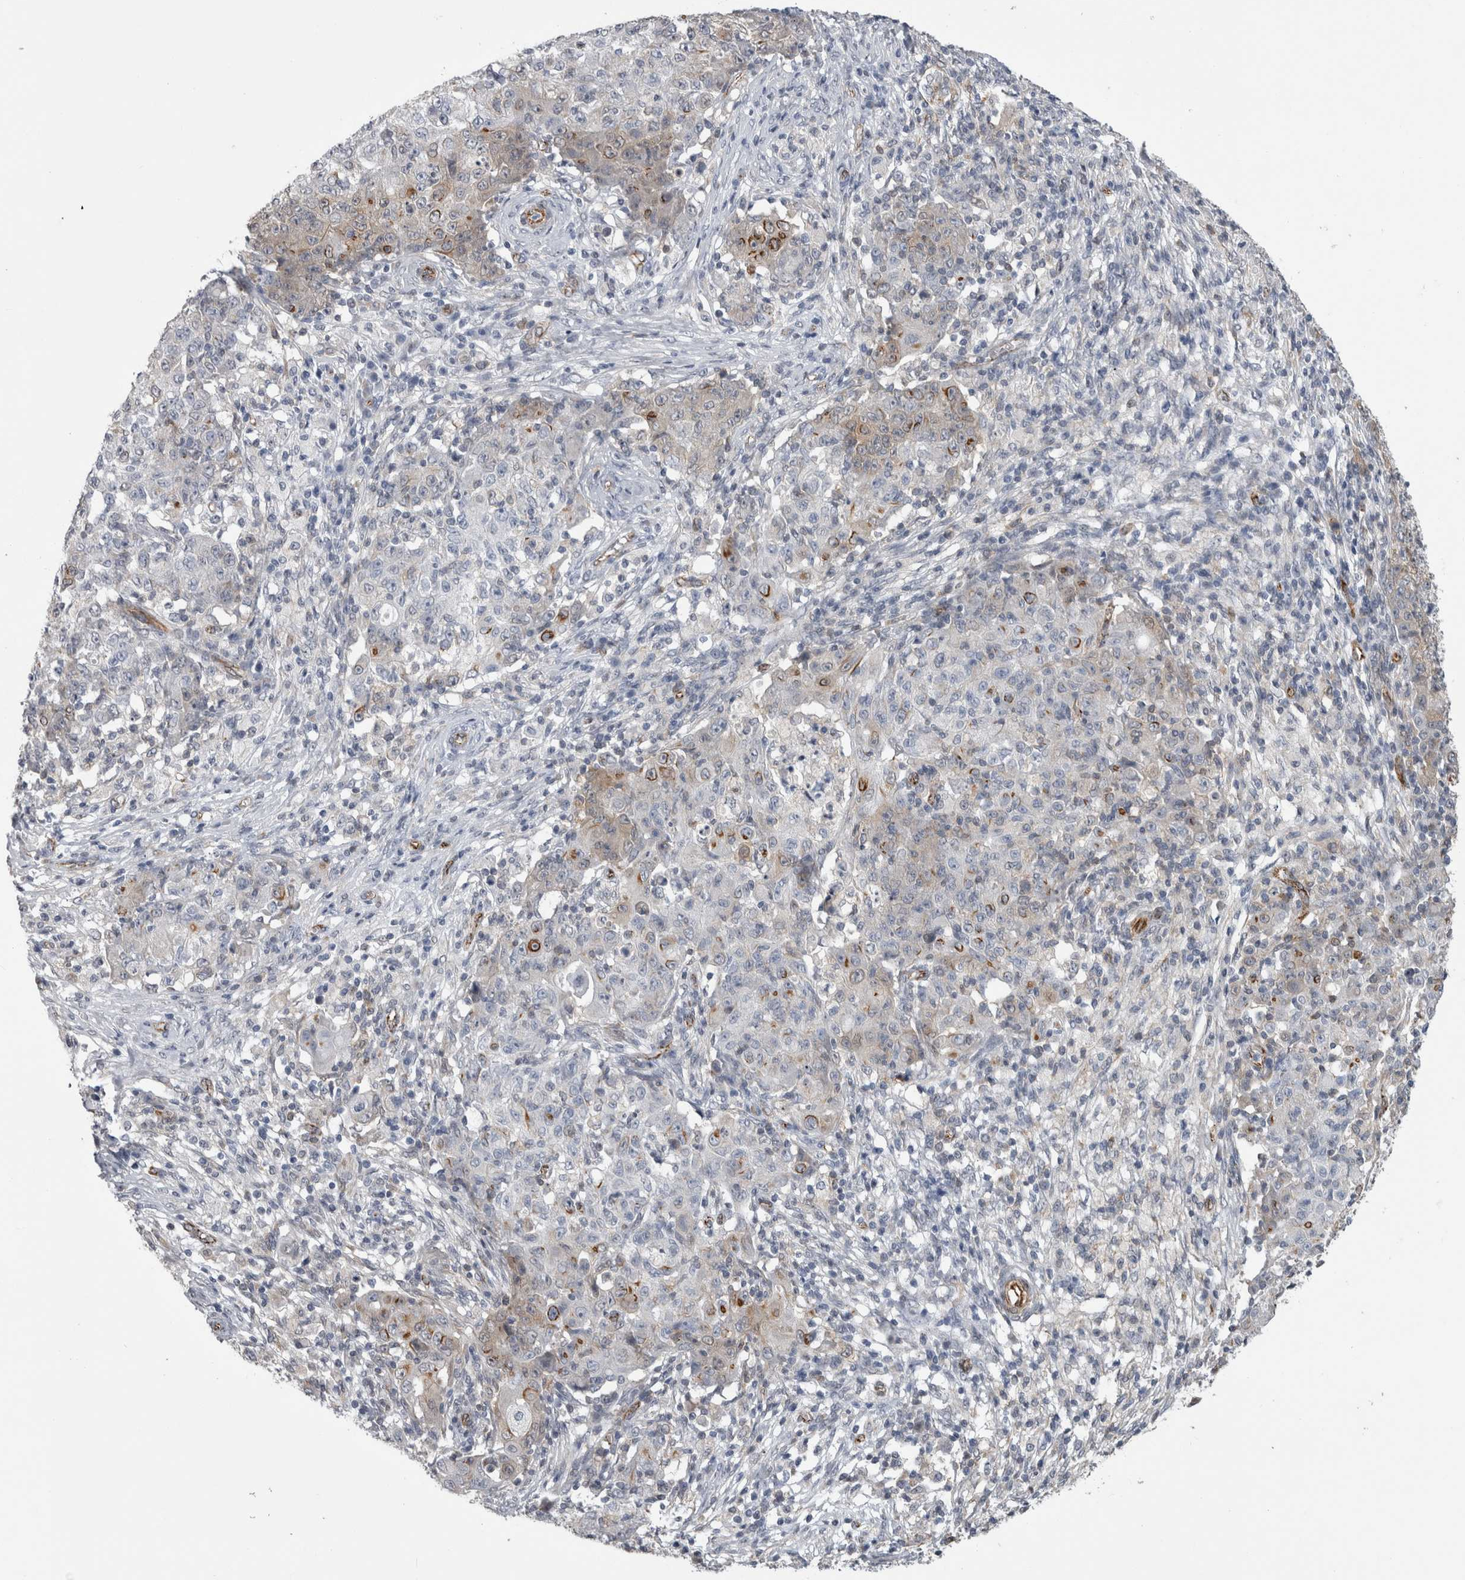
{"staining": {"intensity": "moderate", "quantity": "<25%", "location": "cytoplasmic/membranous"}, "tissue": "ovarian cancer", "cell_type": "Tumor cells", "image_type": "cancer", "snomed": [{"axis": "morphology", "description": "Carcinoma, endometroid"}, {"axis": "topography", "description": "Ovary"}], "caption": "An image of human ovarian cancer stained for a protein demonstrates moderate cytoplasmic/membranous brown staining in tumor cells. The staining is performed using DAB brown chromogen to label protein expression. The nuclei are counter-stained blue using hematoxylin.", "gene": "ACOT7", "patient": {"sex": "female", "age": 42}}